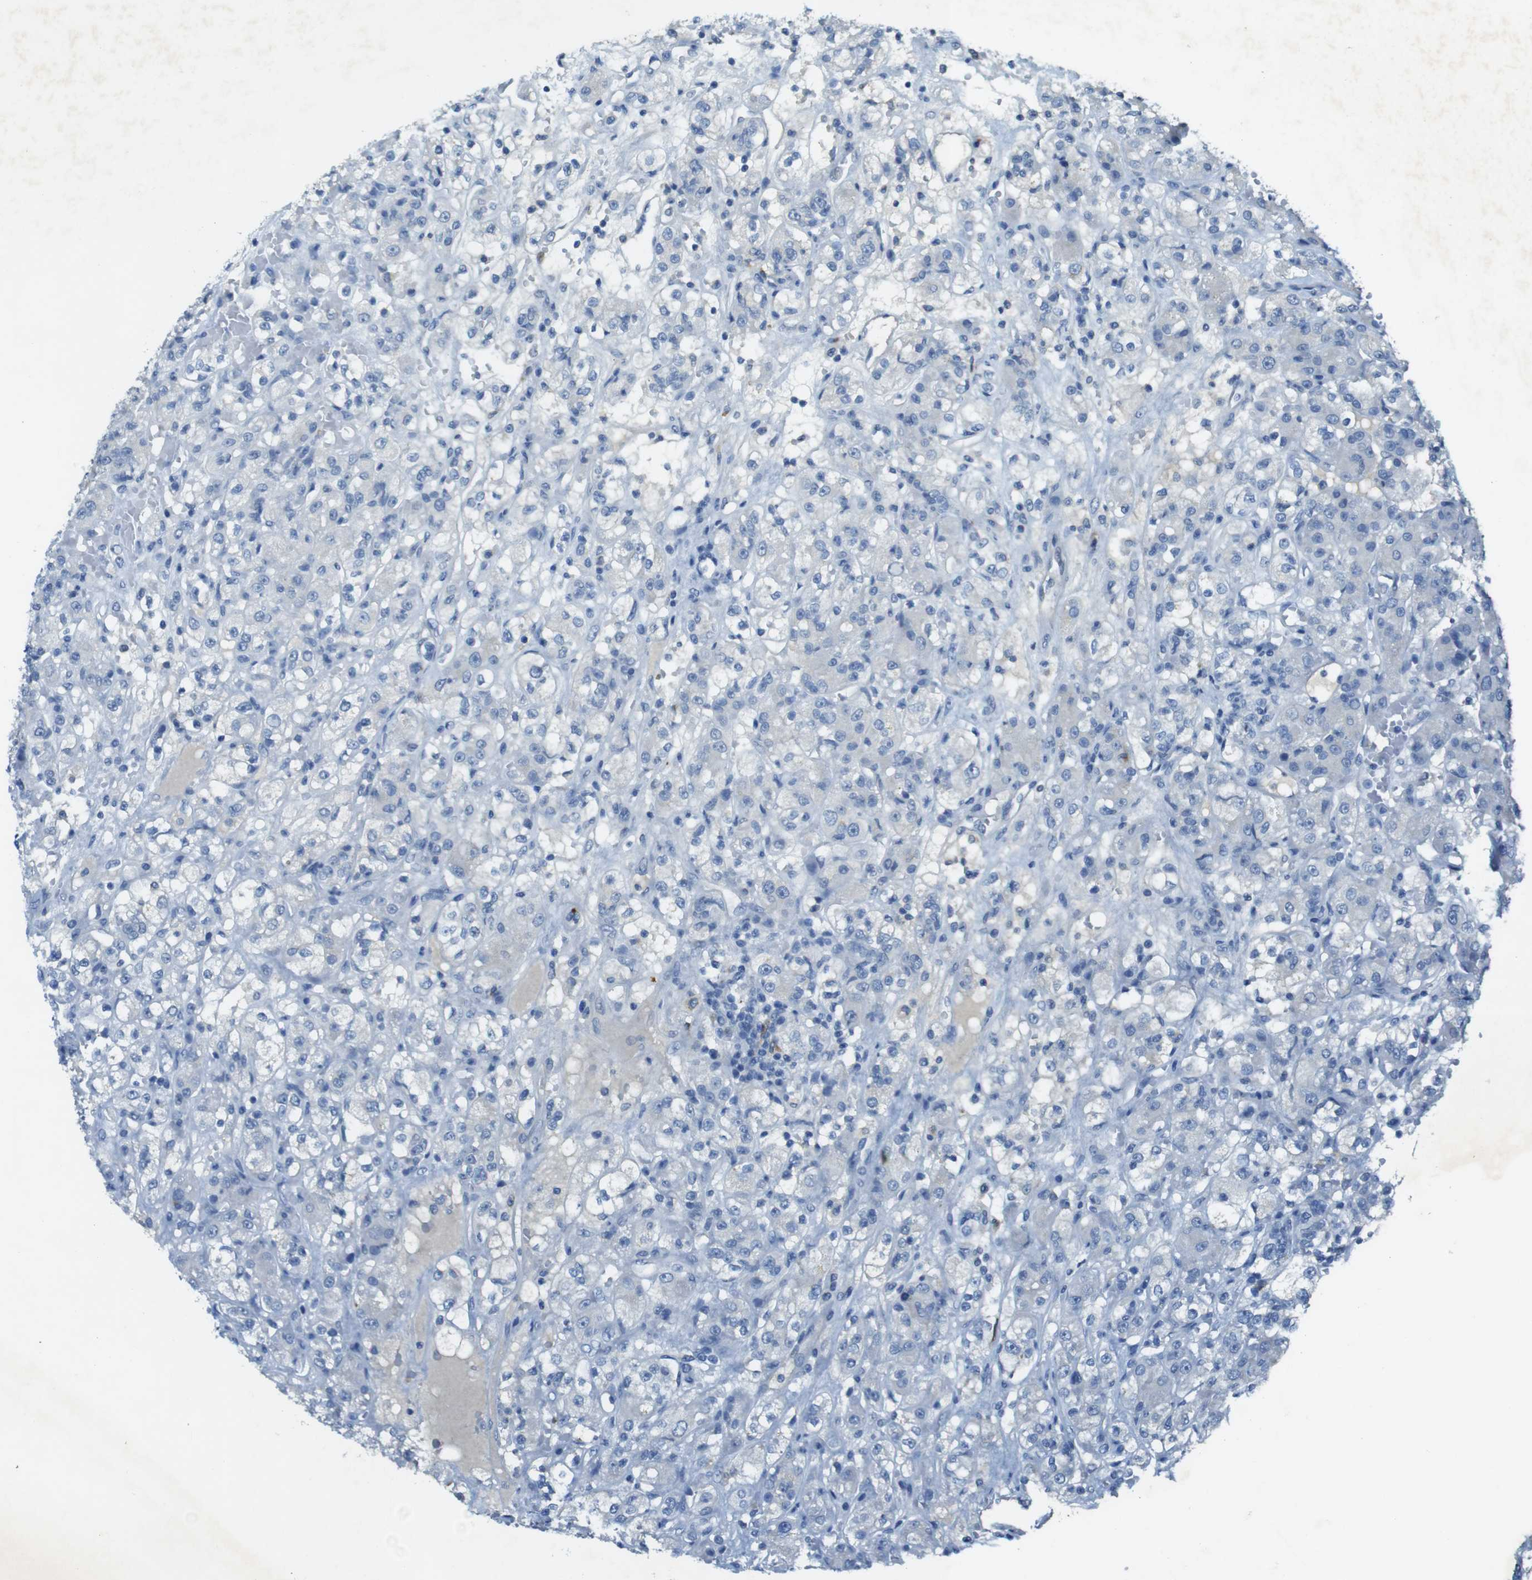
{"staining": {"intensity": "negative", "quantity": "none", "location": "none"}, "tissue": "renal cancer", "cell_type": "Tumor cells", "image_type": "cancer", "snomed": [{"axis": "morphology", "description": "Normal tissue, NOS"}, {"axis": "morphology", "description": "Adenocarcinoma, NOS"}, {"axis": "topography", "description": "Kidney"}], "caption": "High magnification brightfield microscopy of adenocarcinoma (renal) stained with DAB (brown) and counterstained with hematoxylin (blue): tumor cells show no significant positivity.", "gene": "CD320", "patient": {"sex": "male", "age": 61}}